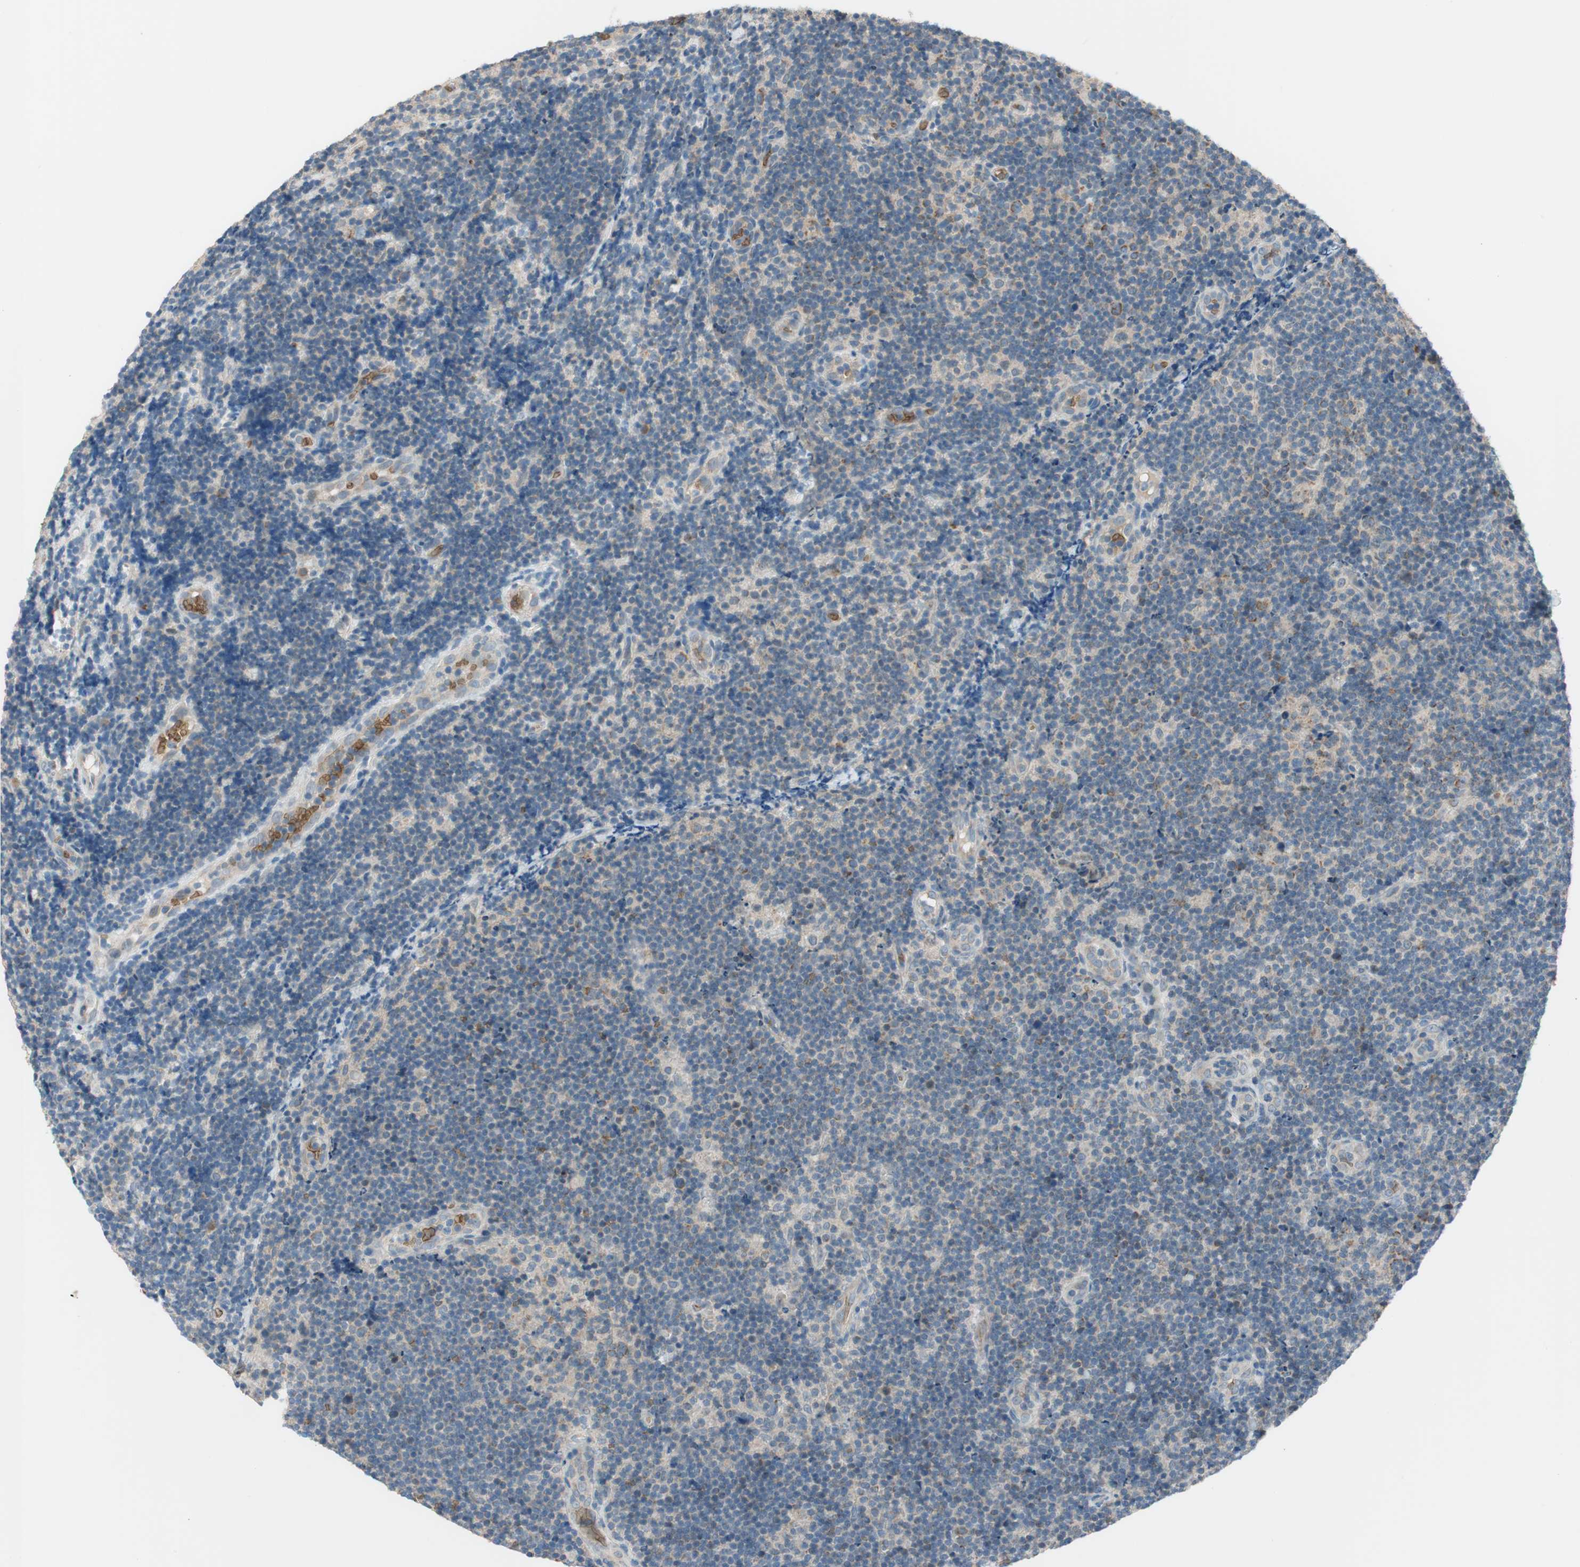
{"staining": {"intensity": "weak", "quantity": "25%-75%", "location": "cytoplasmic/membranous"}, "tissue": "lymphoma", "cell_type": "Tumor cells", "image_type": "cancer", "snomed": [{"axis": "morphology", "description": "Malignant lymphoma, non-Hodgkin's type, Low grade"}, {"axis": "topography", "description": "Lymph node"}], "caption": "Immunohistochemistry image of neoplastic tissue: human lymphoma stained using immunohistochemistry displays low levels of weak protein expression localized specifically in the cytoplasmic/membranous of tumor cells, appearing as a cytoplasmic/membranous brown color.", "gene": "GYPC", "patient": {"sex": "male", "age": 83}}